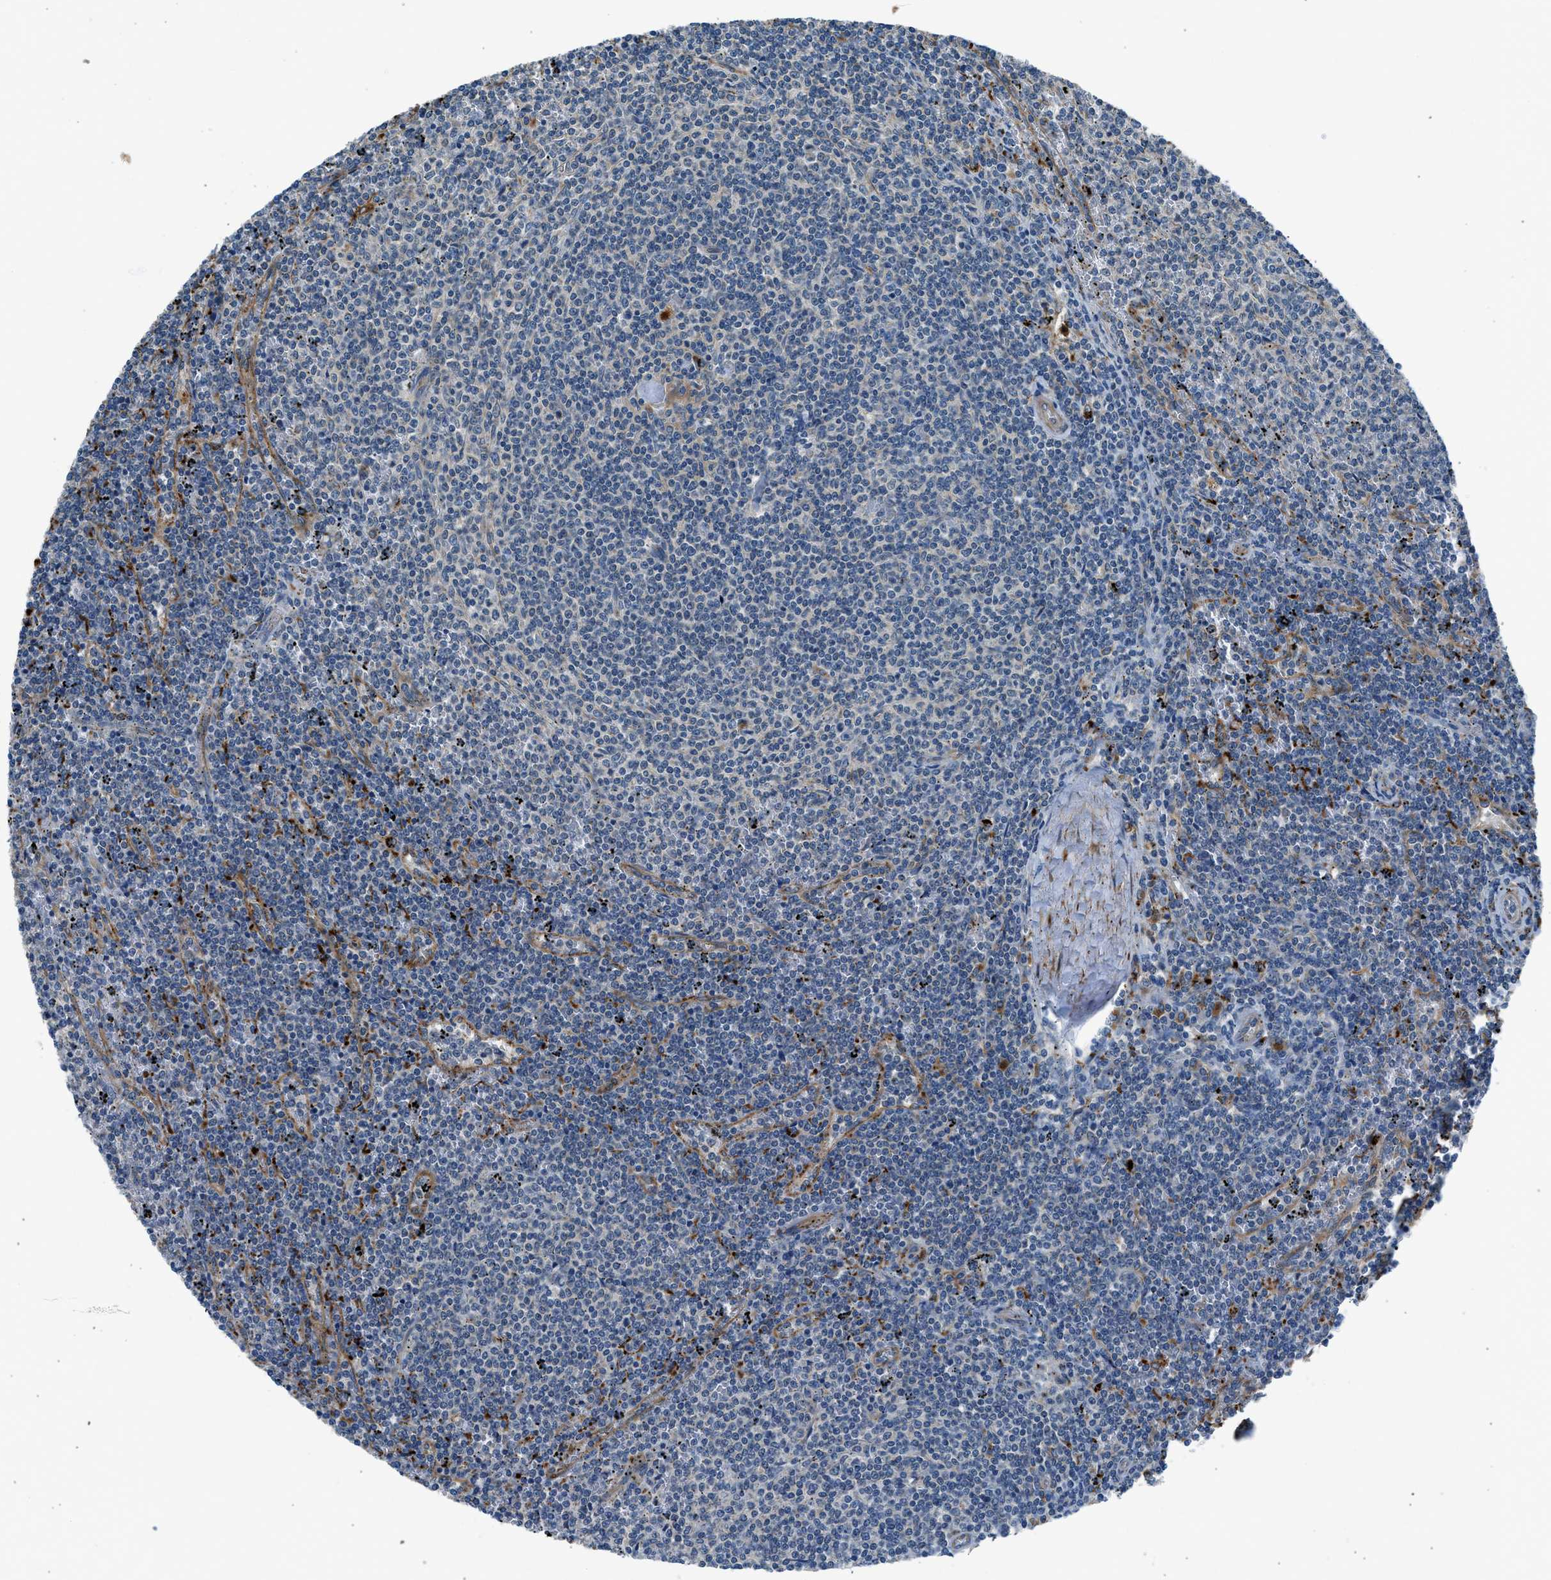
{"staining": {"intensity": "negative", "quantity": "none", "location": "none"}, "tissue": "lymphoma", "cell_type": "Tumor cells", "image_type": "cancer", "snomed": [{"axis": "morphology", "description": "Malignant lymphoma, non-Hodgkin's type, Low grade"}, {"axis": "topography", "description": "Spleen"}], "caption": "Immunohistochemistry micrograph of neoplastic tissue: human malignant lymphoma, non-Hodgkin's type (low-grade) stained with DAB shows no significant protein expression in tumor cells. (Stains: DAB IHC with hematoxylin counter stain, Microscopy: brightfield microscopy at high magnification).", "gene": "LMBR1", "patient": {"sex": "female", "age": 50}}